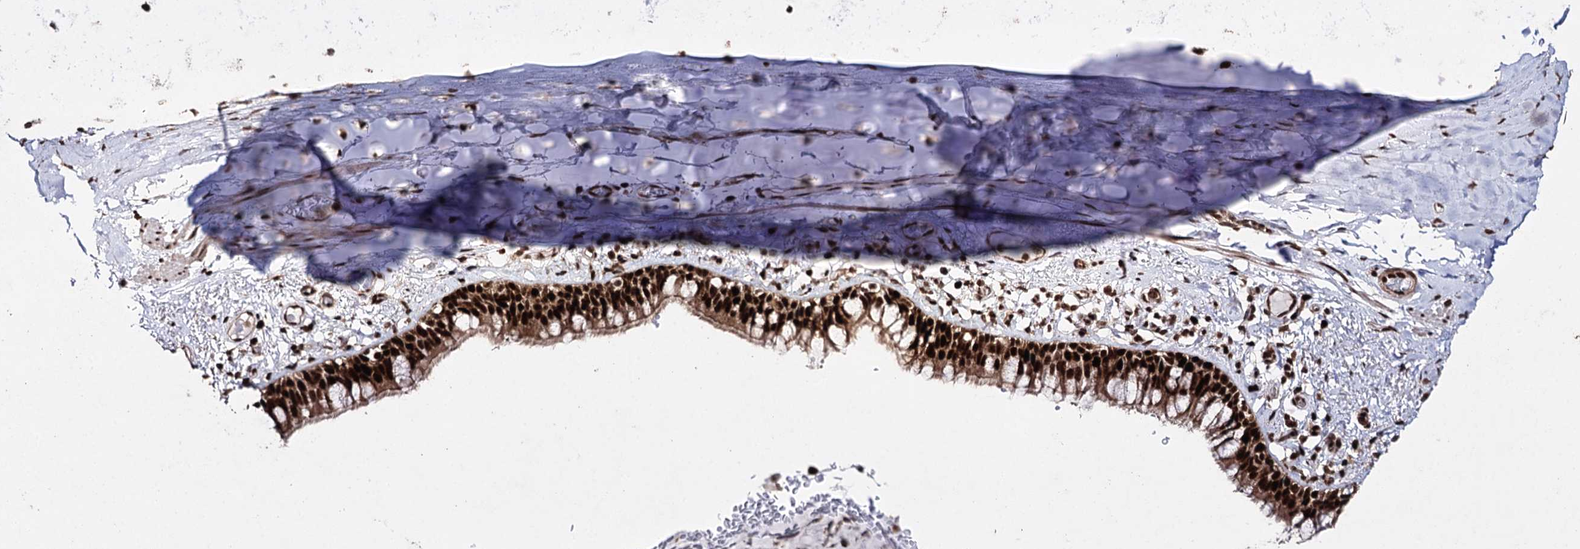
{"staining": {"intensity": "strong", "quantity": ">75%", "location": "cytoplasmic/membranous,nuclear"}, "tissue": "bronchus", "cell_type": "Respiratory epithelial cells", "image_type": "normal", "snomed": [{"axis": "morphology", "description": "Normal tissue, NOS"}, {"axis": "topography", "description": "Cartilage tissue"}, {"axis": "topography", "description": "Bronchus"}], "caption": "Brown immunohistochemical staining in benign bronchus reveals strong cytoplasmic/membranous,nuclear staining in approximately >75% of respiratory epithelial cells.", "gene": "PDCD4", "patient": {"sex": "female", "age": 36}}